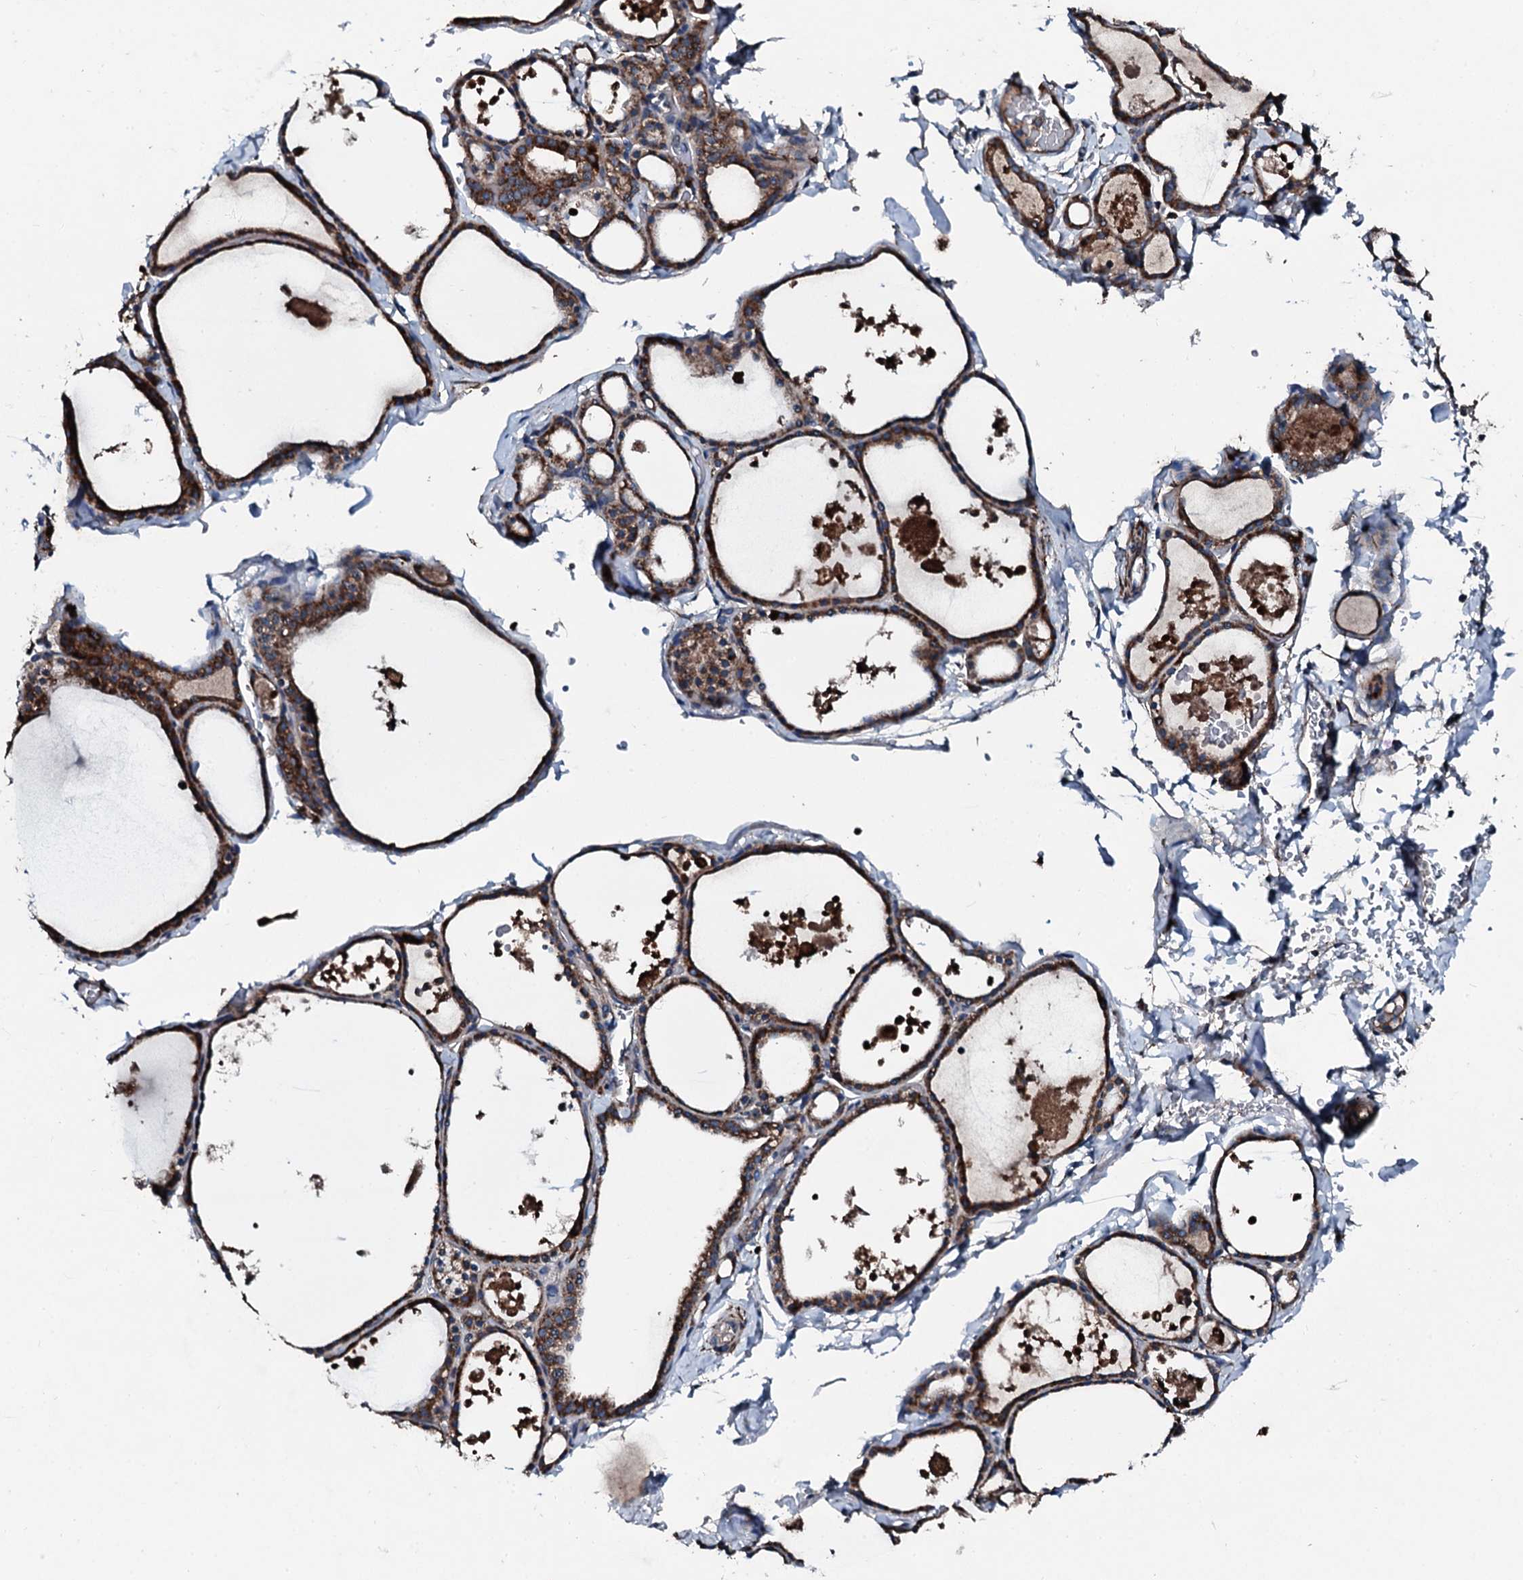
{"staining": {"intensity": "strong", "quantity": ">75%", "location": "cytoplasmic/membranous"}, "tissue": "thyroid gland", "cell_type": "Glandular cells", "image_type": "normal", "snomed": [{"axis": "morphology", "description": "Normal tissue, NOS"}, {"axis": "topography", "description": "Thyroid gland"}], "caption": "Glandular cells demonstrate high levels of strong cytoplasmic/membranous staining in approximately >75% of cells in unremarkable thyroid gland. The staining is performed using DAB brown chromogen to label protein expression. The nuclei are counter-stained blue using hematoxylin.", "gene": "ACSS3", "patient": {"sex": "male", "age": 56}}